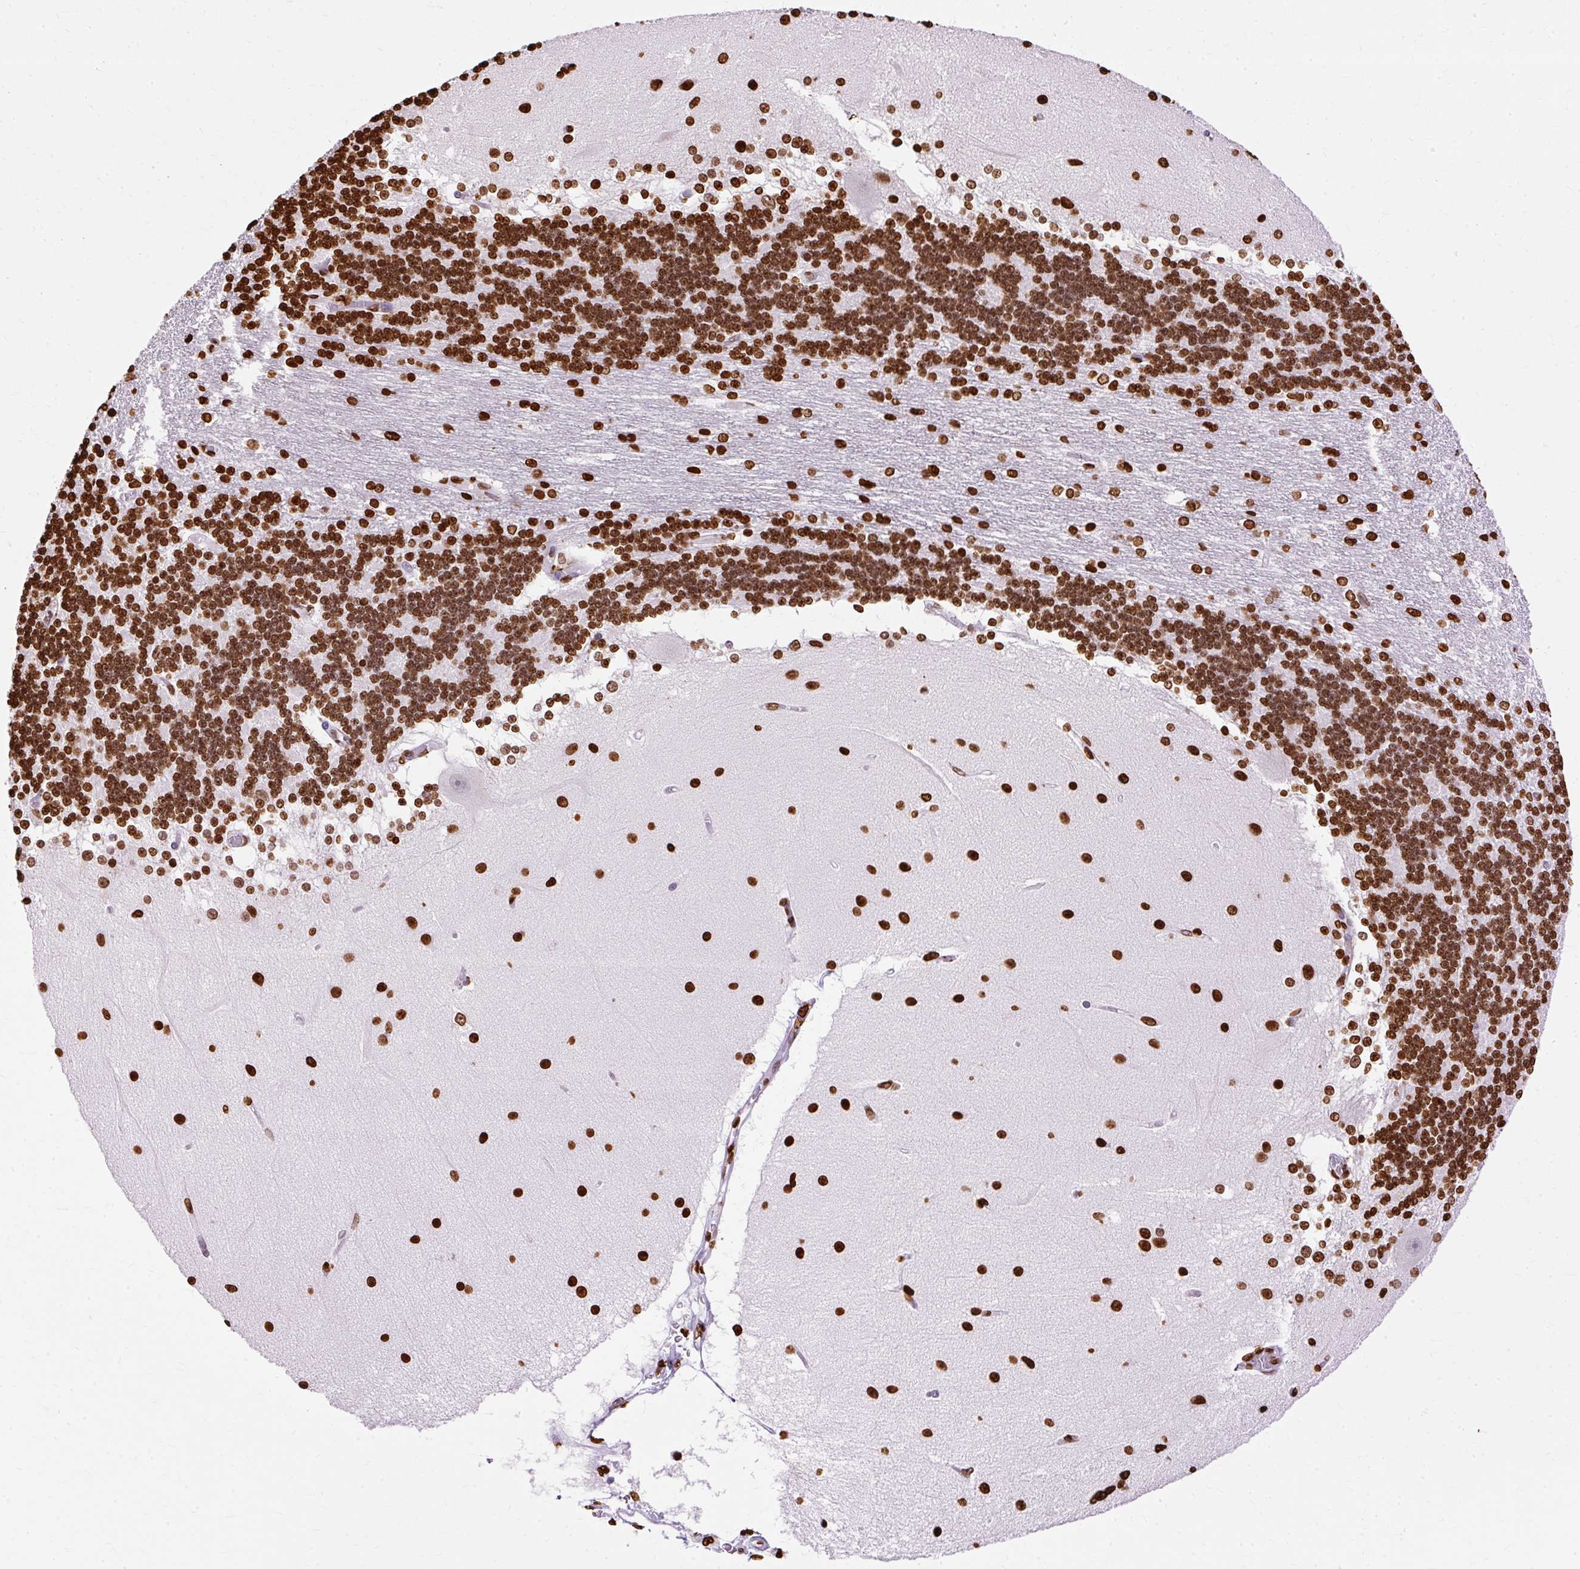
{"staining": {"intensity": "strong", "quantity": ">75%", "location": "nuclear"}, "tissue": "cerebellum", "cell_type": "Cells in granular layer", "image_type": "normal", "snomed": [{"axis": "morphology", "description": "Normal tissue, NOS"}, {"axis": "topography", "description": "Cerebellum"}], "caption": "Cells in granular layer reveal strong nuclear positivity in about >75% of cells in unremarkable cerebellum. (DAB IHC, brown staining for protein, blue staining for nuclei).", "gene": "TMEM184C", "patient": {"sex": "female", "age": 54}}